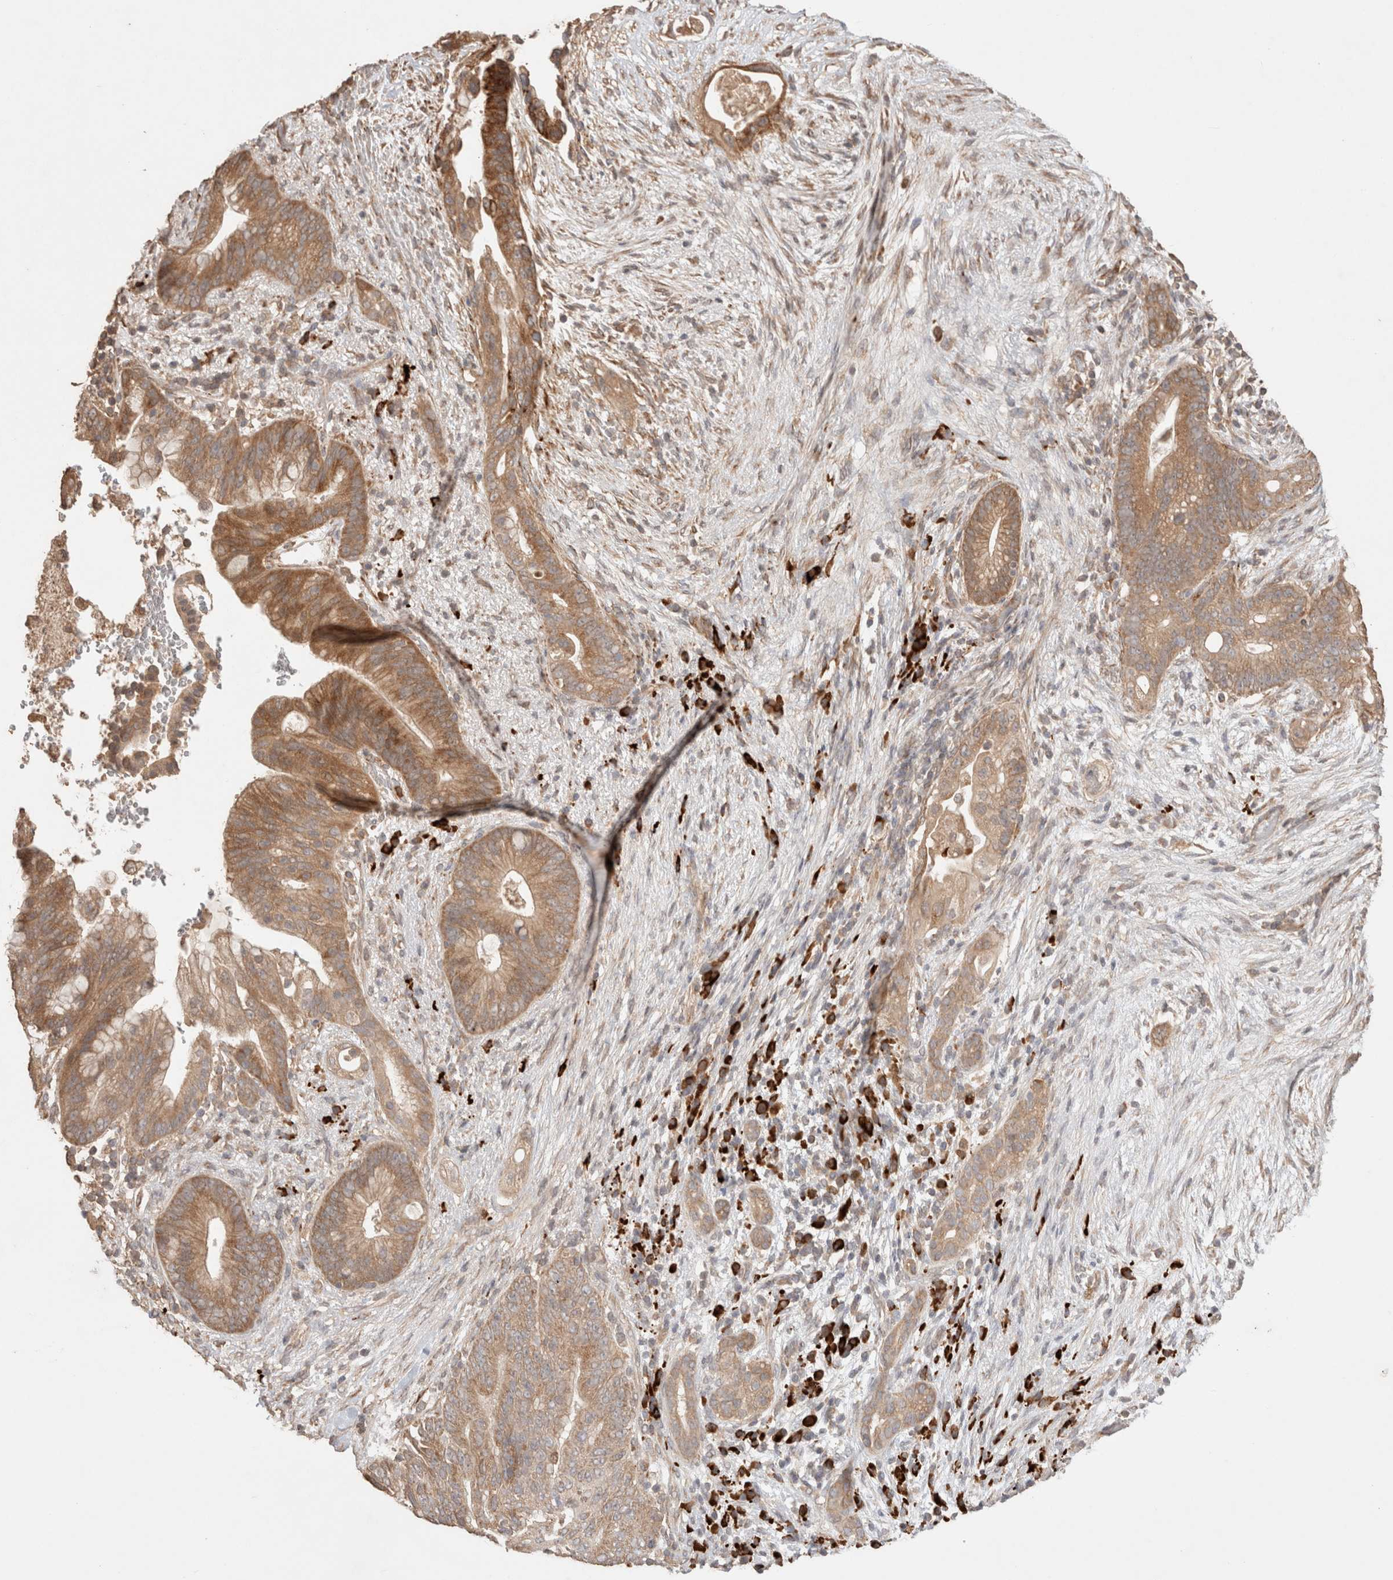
{"staining": {"intensity": "moderate", "quantity": ">75%", "location": "cytoplasmic/membranous"}, "tissue": "pancreatic cancer", "cell_type": "Tumor cells", "image_type": "cancer", "snomed": [{"axis": "morphology", "description": "Adenocarcinoma, NOS"}, {"axis": "topography", "description": "Pancreas"}], "caption": "A brown stain highlights moderate cytoplasmic/membranous expression of a protein in adenocarcinoma (pancreatic) tumor cells.", "gene": "HROB", "patient": {"sex": "male", "age": 53}}